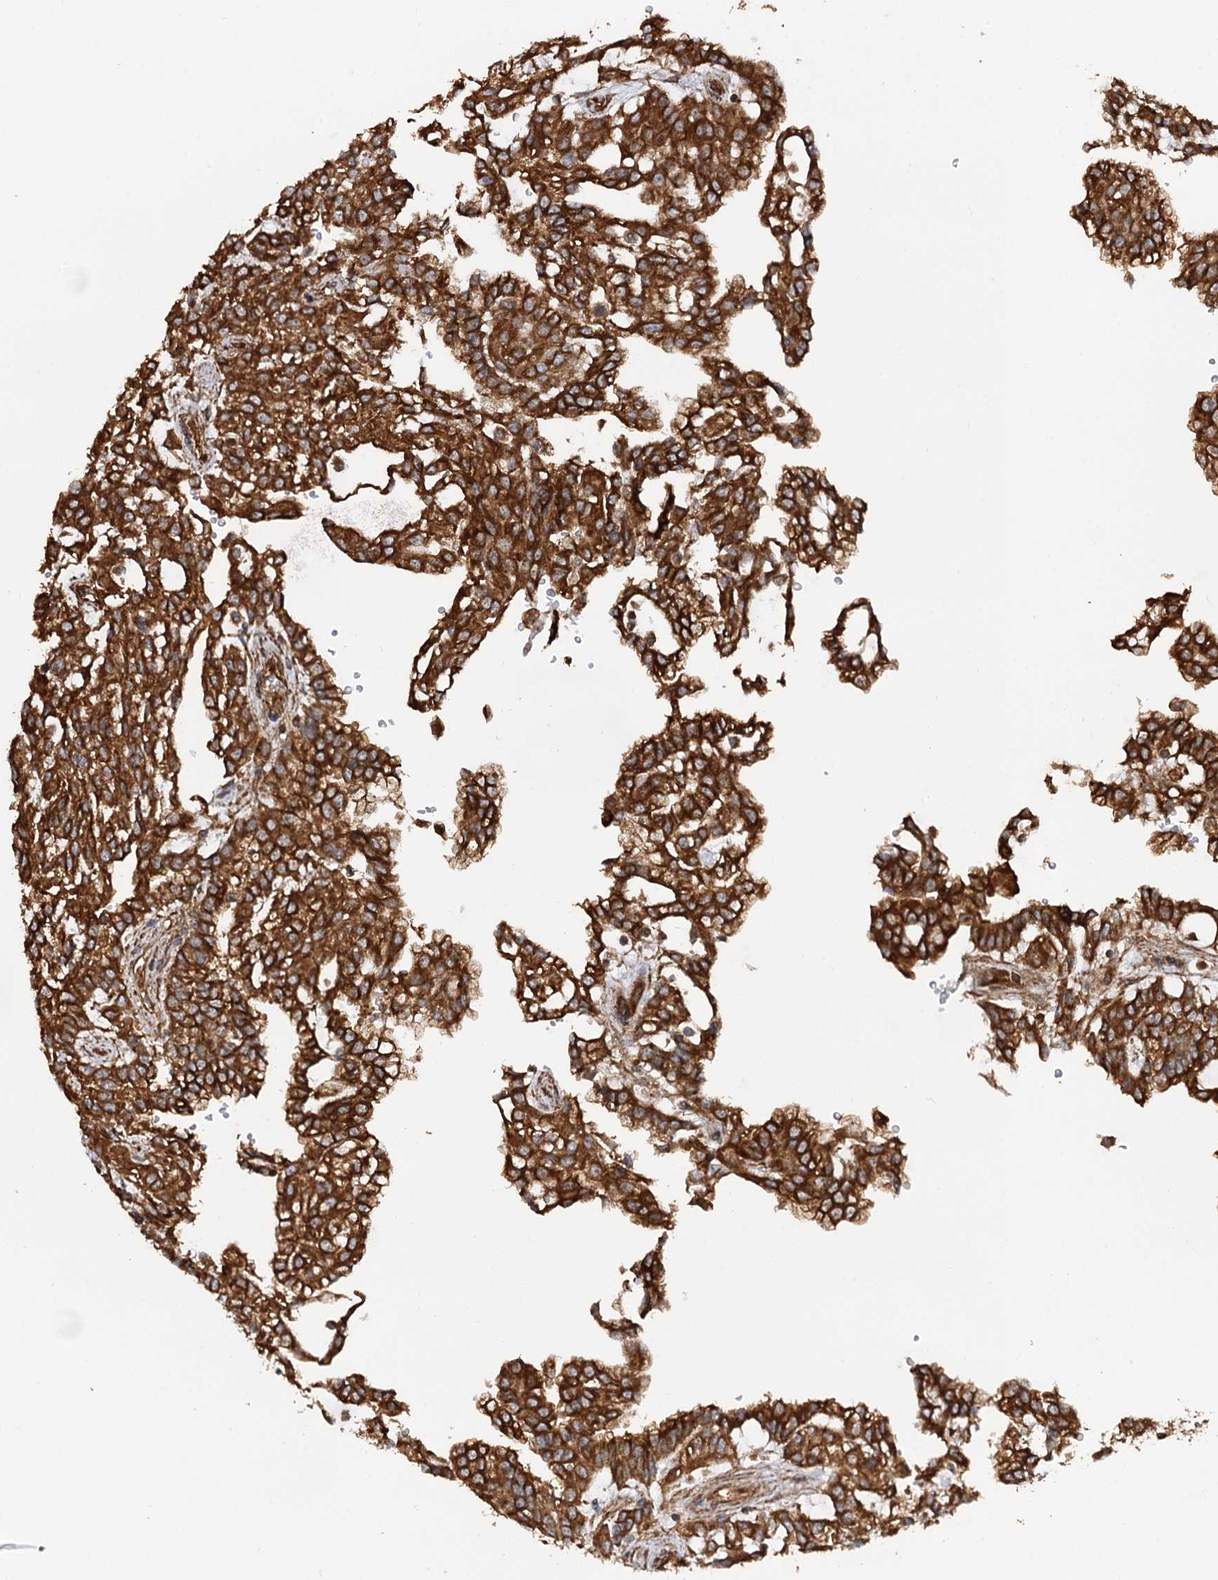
{"staining": {"intensity": "strong", "quantity": ">75%", "location": "cytoplasmic/membranous"}, "tissue": "renal cancer", "cell_type": "Tumor cells", "image_type": "cancer", "snomed": [{"axis": "morphology", "description": "Adenocarcinoma, NOS"}, {"axis": "topography", "description": "Kidney"}], "caption": "Protein staining exhibits strong cytoplasmic/membranous expression in approximately >75% of tumor cells in renal cancer. The staining was performed using DAB, with brown indicating positive protein expression. Nuclei are stained blue with hematoxylin.", "gene": "ATP8B4", "patient": {"sex": "male", "age": 63}}